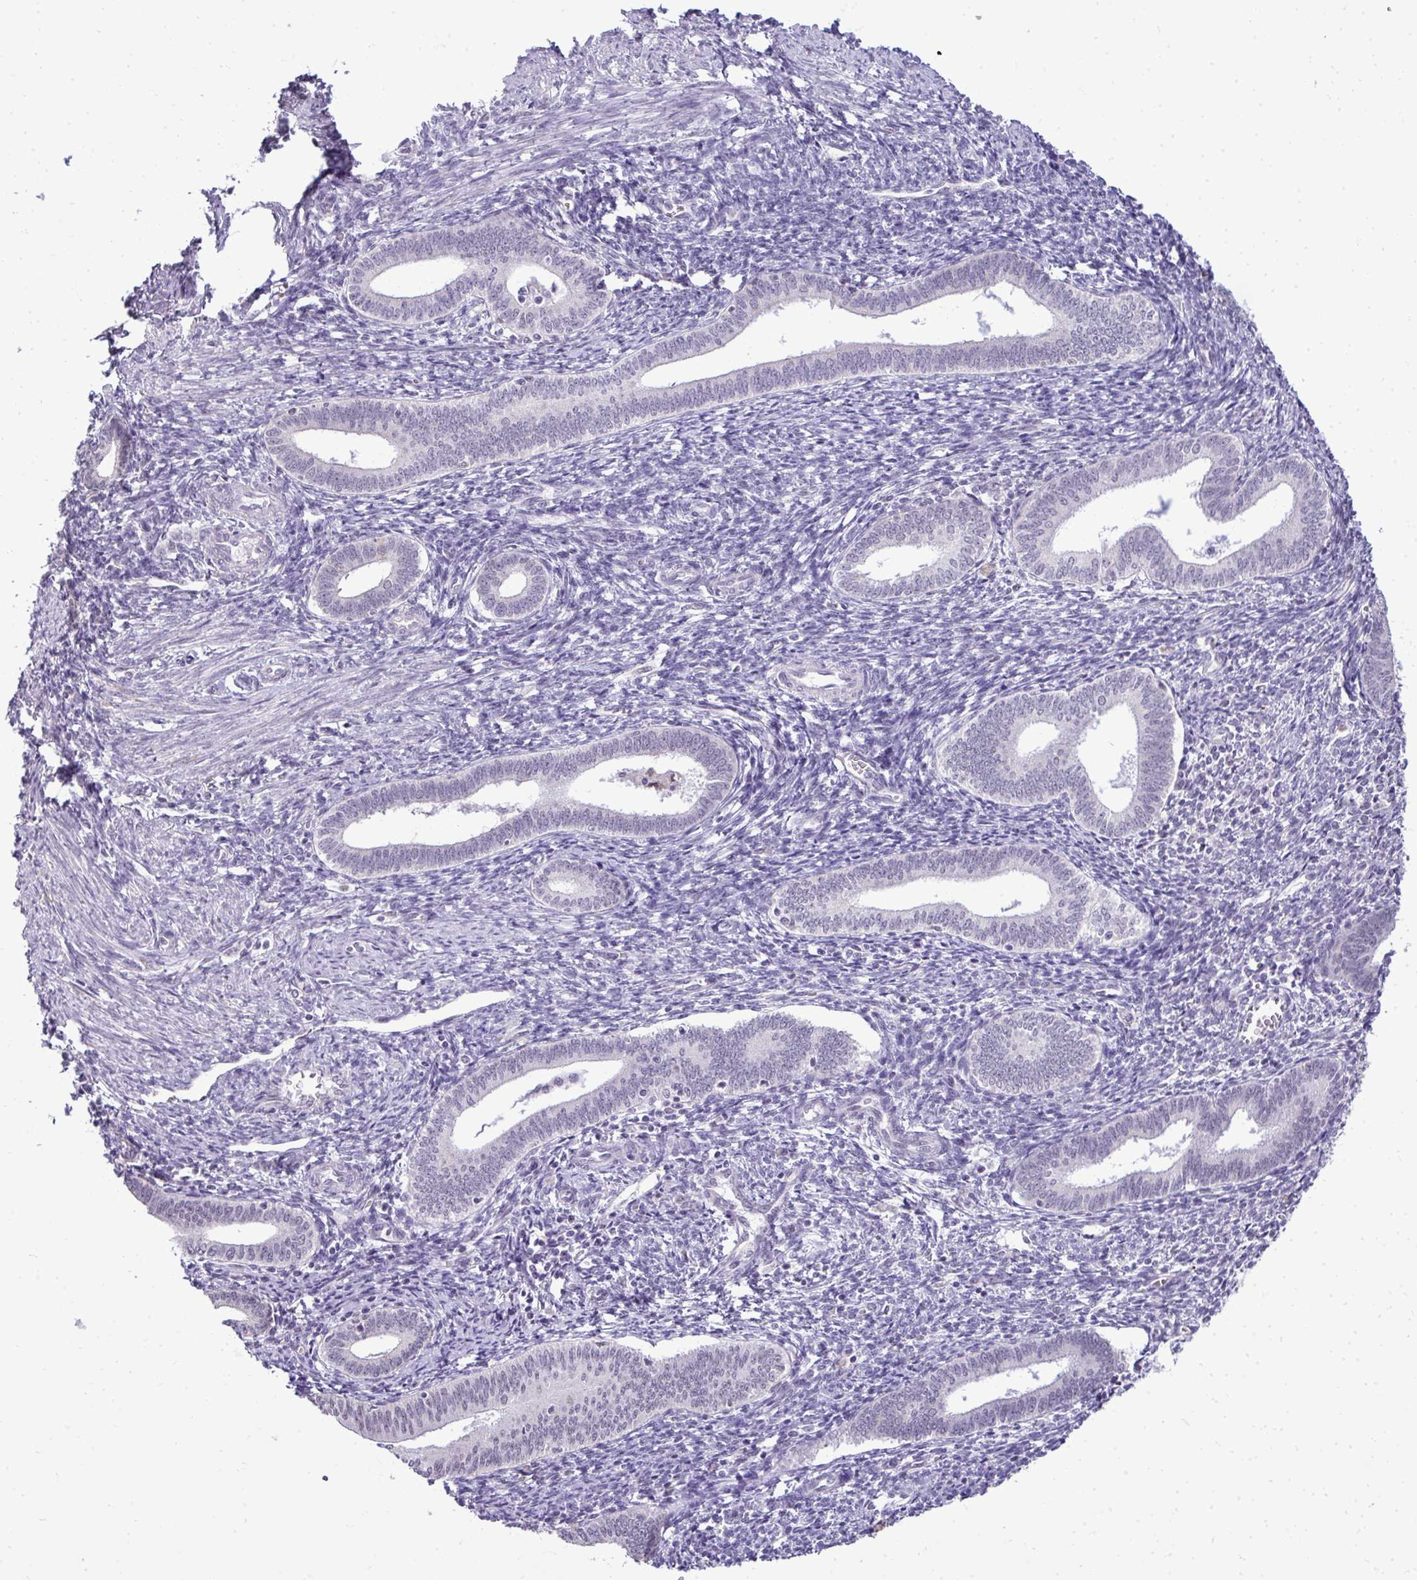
{"staining": {"intensity": "negative", "quantity": "none", "location": "none"}, "tissue": "endometrium", "cell_type": "Cells in endometrial stroma", "image_type": "normal", "snomed": [{"axis": "morphology", "description": "Normal tissue, NOS"}, {"axis": "topography", "description": "Endometrium"}], "caption": "An image of endometrium stained for a protein demonstrates no brown staining in cells in endometrial stroma. (DAB immunohistochemistry (IHC) with hematoxylin counter stain).", "gene": "NPPA", "patient": {"sex": "female", "age": 41}}